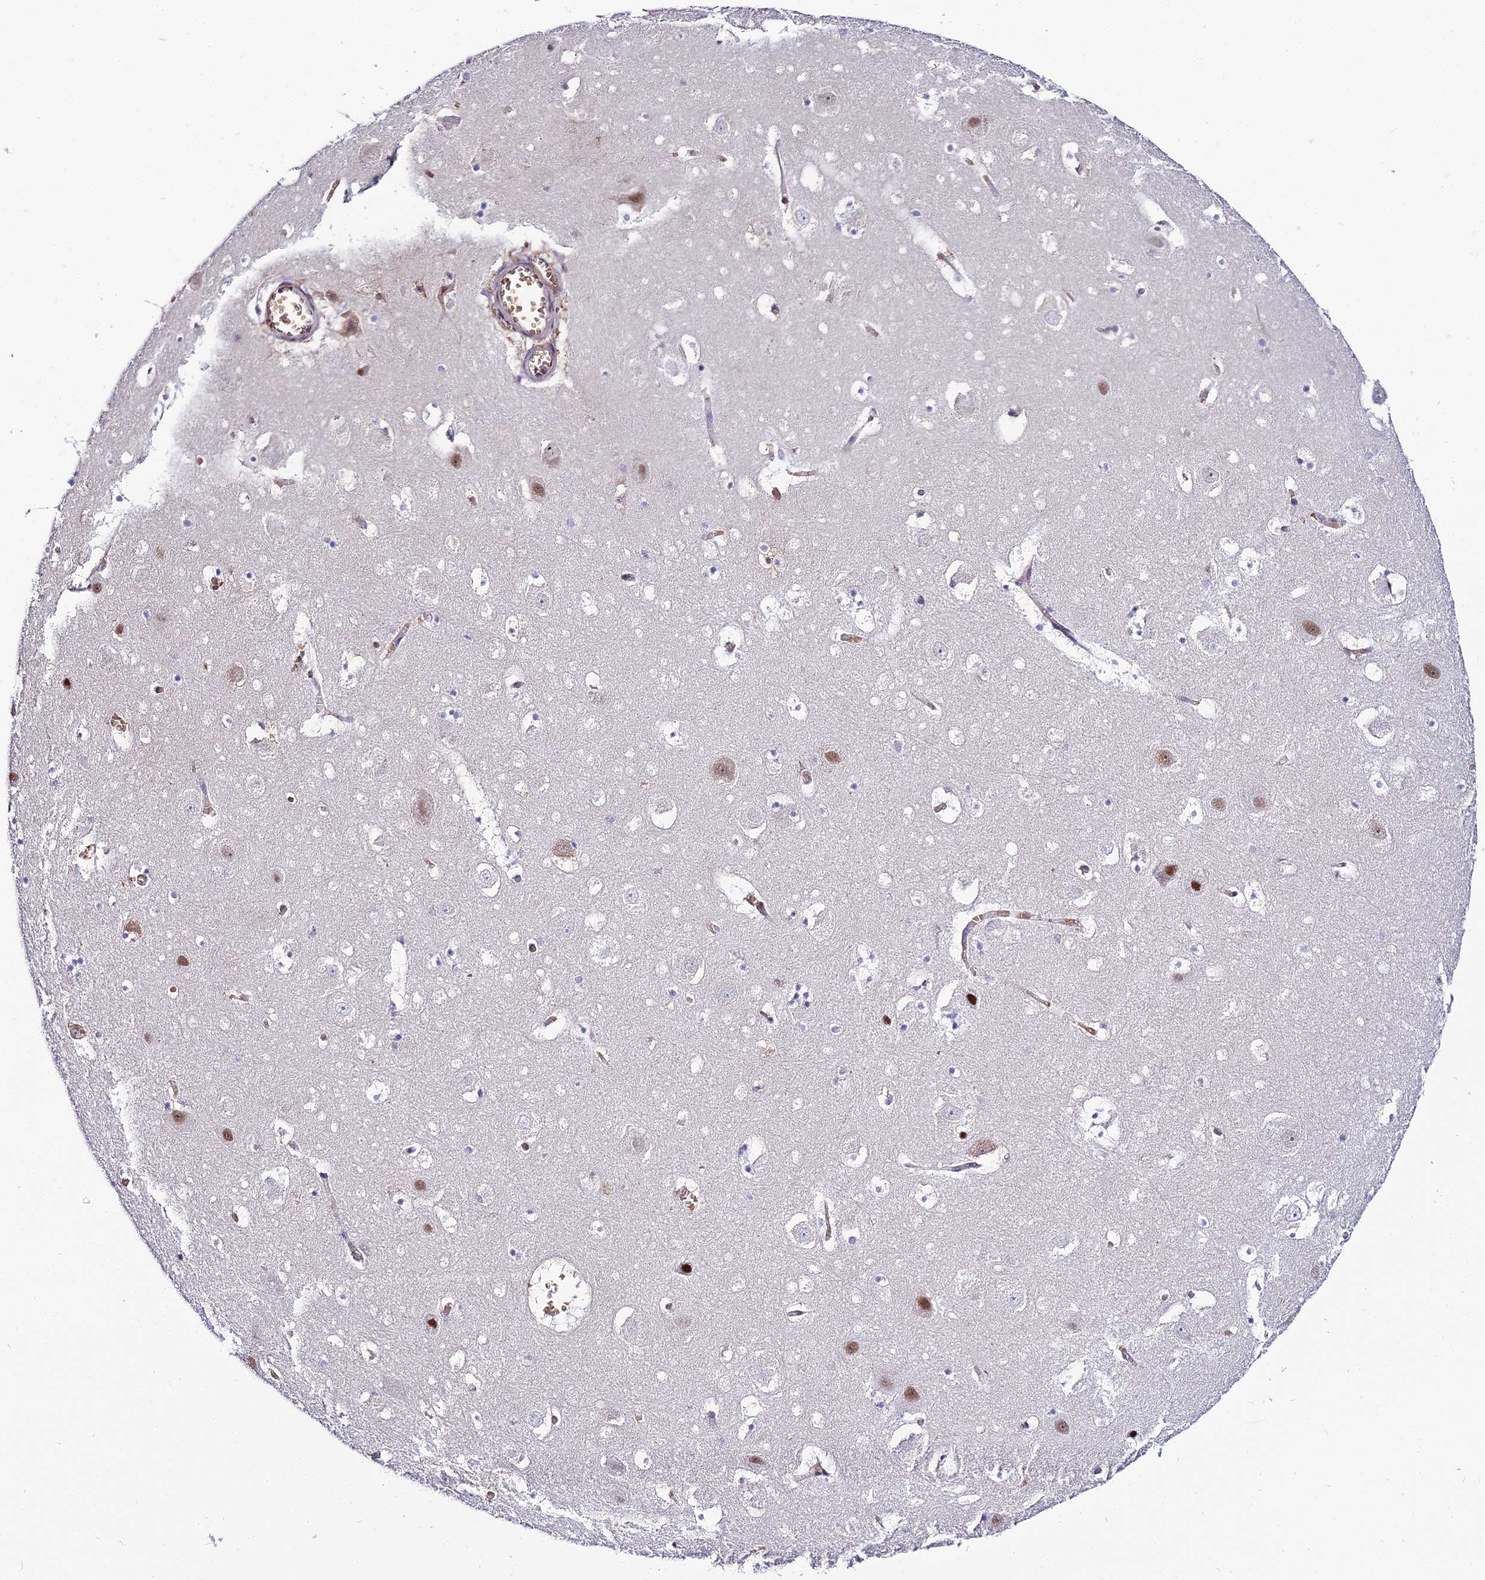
{"staining": {"intensity": "negative", "quantity": "none", "location": "none"}, "tissue": "hippocampus", "cell_type": "Glial cells", "image_type": "normal", "snomed": [{"axis": "morphology", "description": "Normal tissue, NOS"}, {"axis": "topography", "description": "Hippocampus"}], "caption": "Immunohistochemistry (IHC) histopathology image of benign human hippocampus stained for a protein (brown), which exhibits no positivity in glial cells.", "gene": "BCL9", "patient": {"sex": "male", "age": 45}}